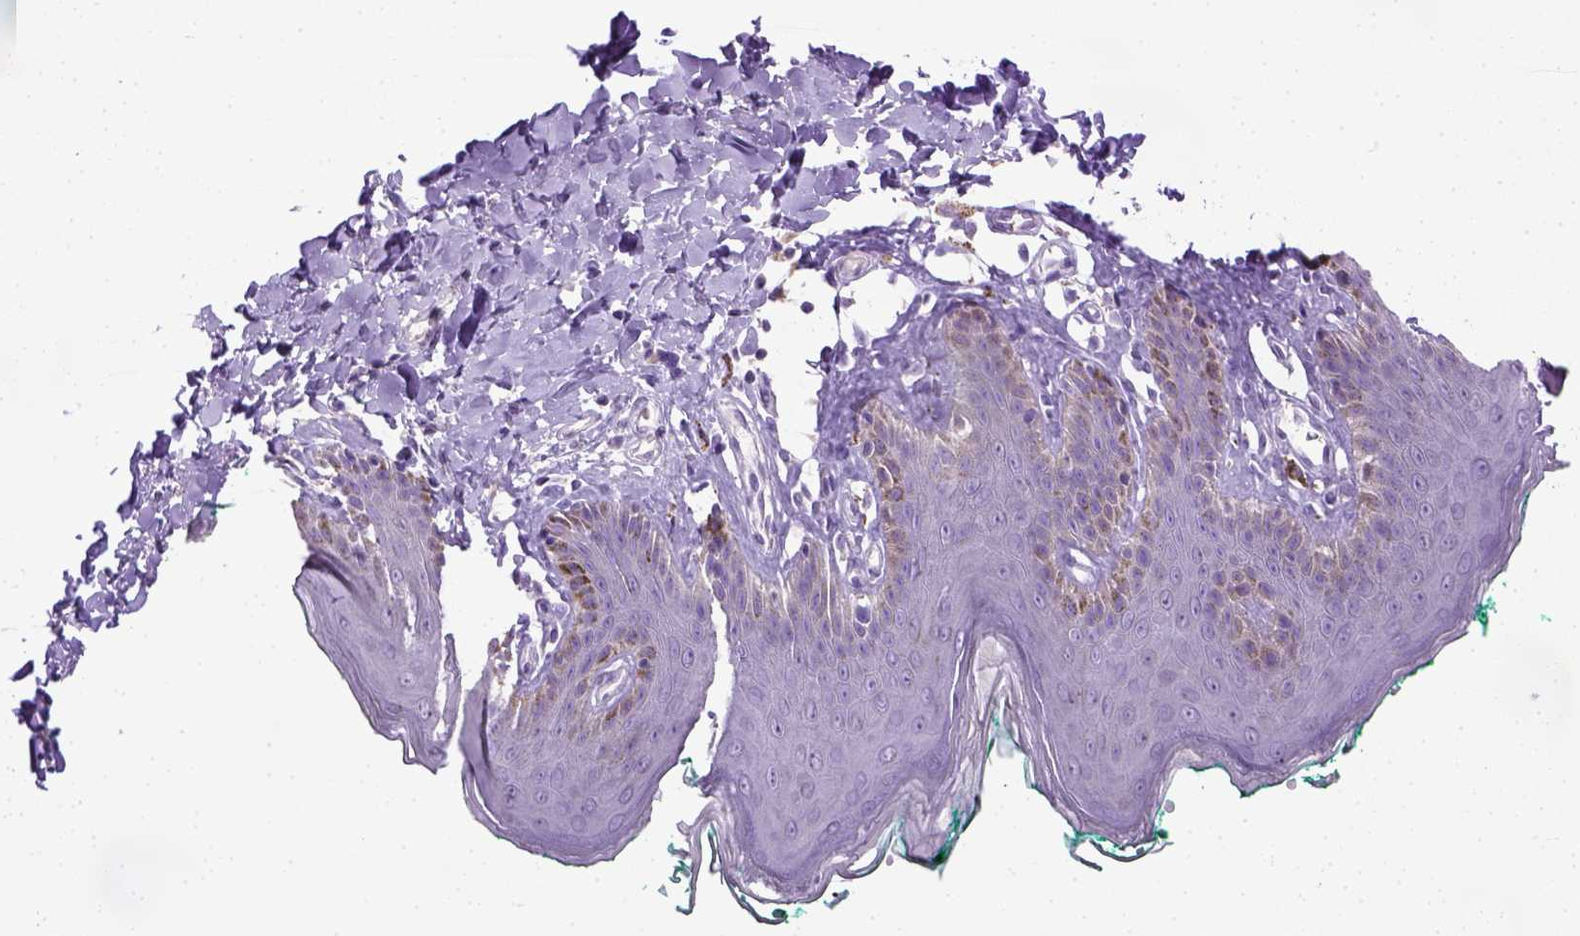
{"staining": {"intensity": "negative", "quantity": "none", "location": "none"}, "tissue": "skin", "cell_type": "Epidermal cells", "image_type": "normal", "snomed": [{"axis": "morphology", "description": "Normal tissue, NOS"}, {"axis": "topography", "description": "Vulva"}, {"axis": "topography", "description": "Peripheral nerve tissue"}], "caption": "A high-resolution photomicrograph shows IHC staining of benign skin, which reveals no significant expression in epidermal cells. Brightfield microscopy of immunohistochemistry stained with DAB (3,3'-diaminobenzidine) (brown) and hematoxylin (blue), captured at high magnification.", "gene": "CYP24A1", "patient": {"sex": "female", "age": 66}}